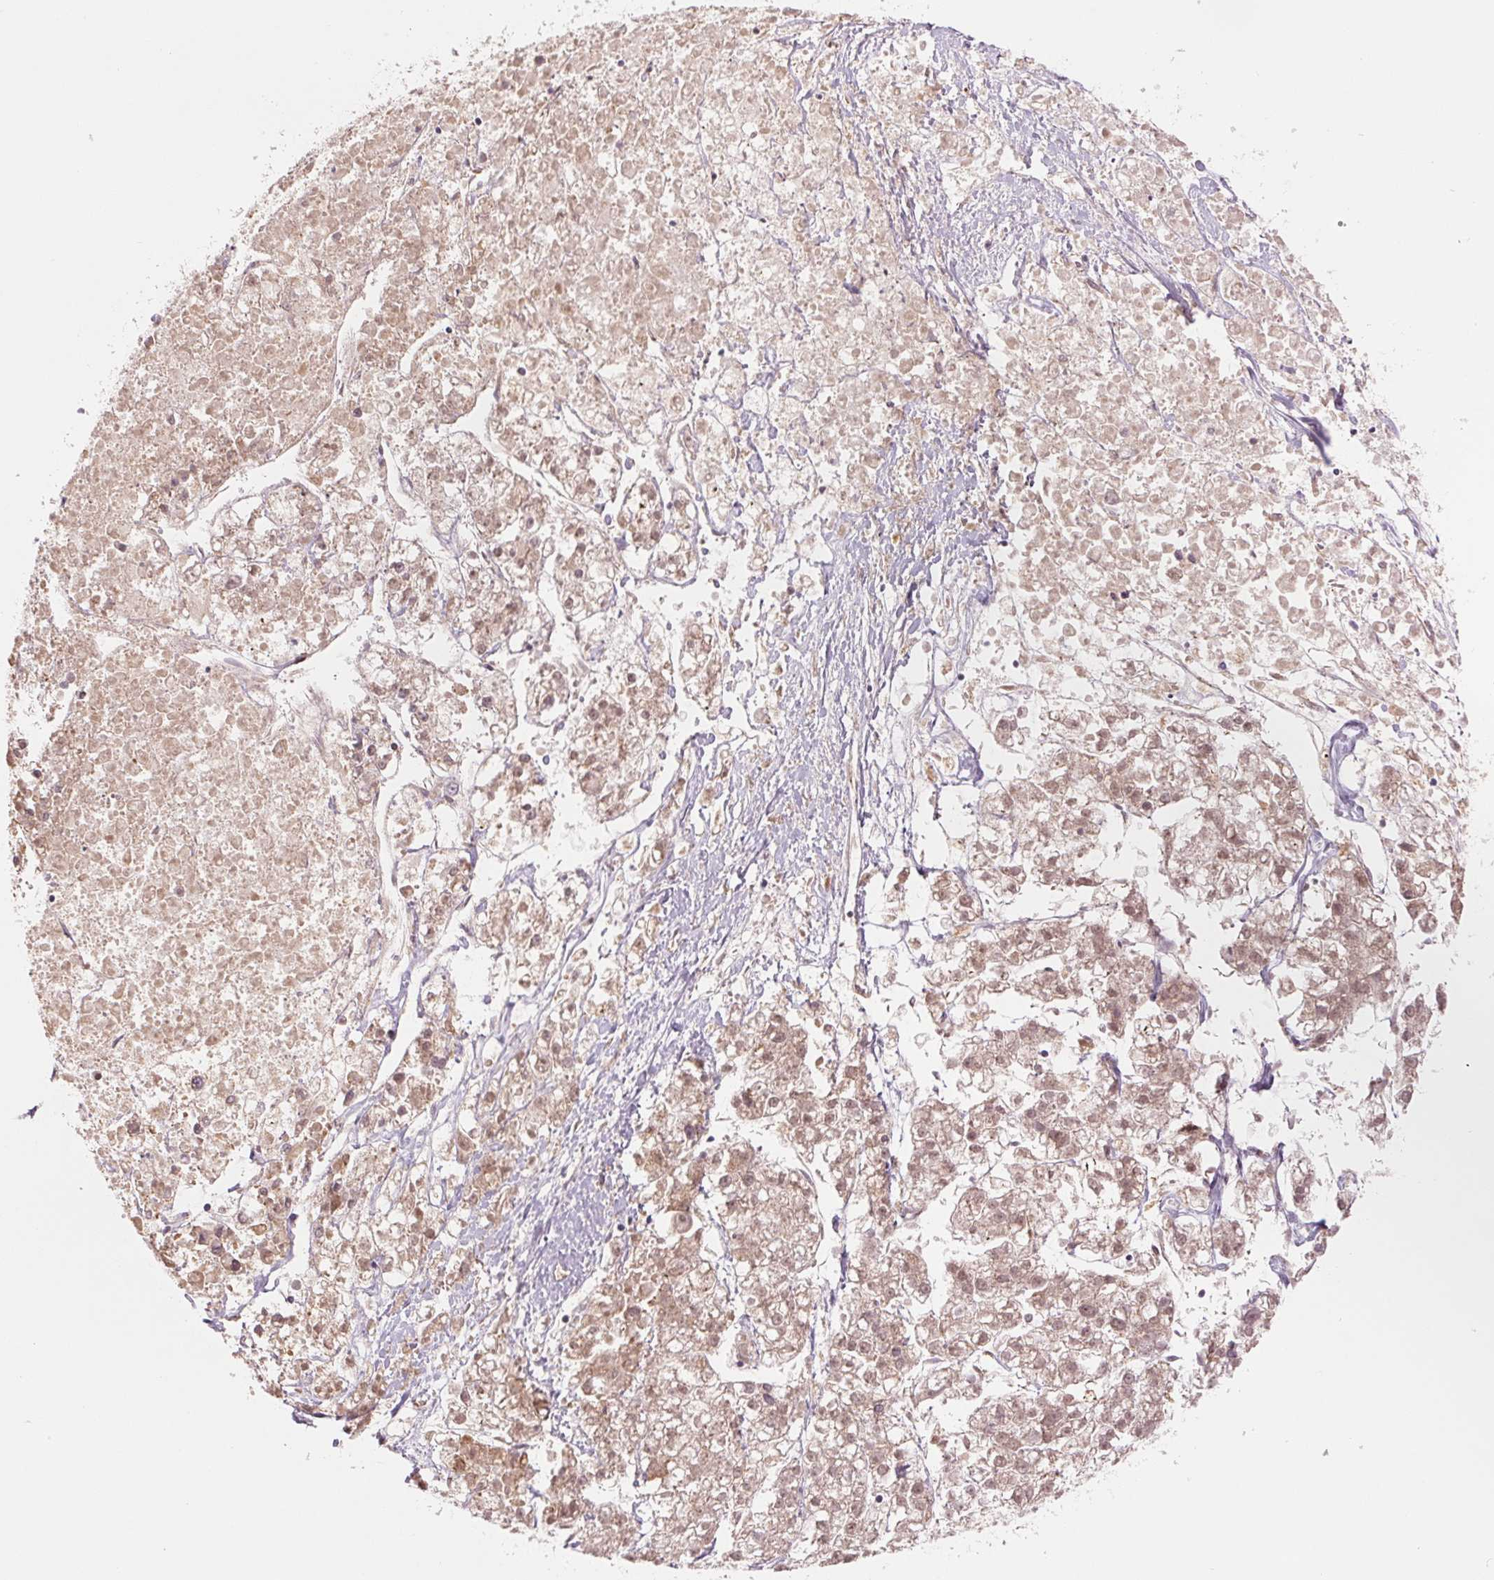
{"staining": {"intensity": "weak", "quantity": ">75%", "location": "cytoplasmic/membranous,nuclear"}, "tissue": "liver cancer", "cell_type": "Tumor cells", "image_type": "cancer", "snomed": [{"axis": "morphology", "description": "Carcinoma, Hepatocellular, NOS"}, {"axis": "topography", "description": "Liver"}], "caption": "Immunohistochemical staining of human hepatocellular carcinoma (liver) reveals low levels of weak cytoplasmic/membranous and nuclear positivity in about >75% of tumor cells. (DAB IHC, brown staining for protein, blue staining for nuclei).", "gene": "ERI3", "patient": {"sex": "male", "age": 56}}